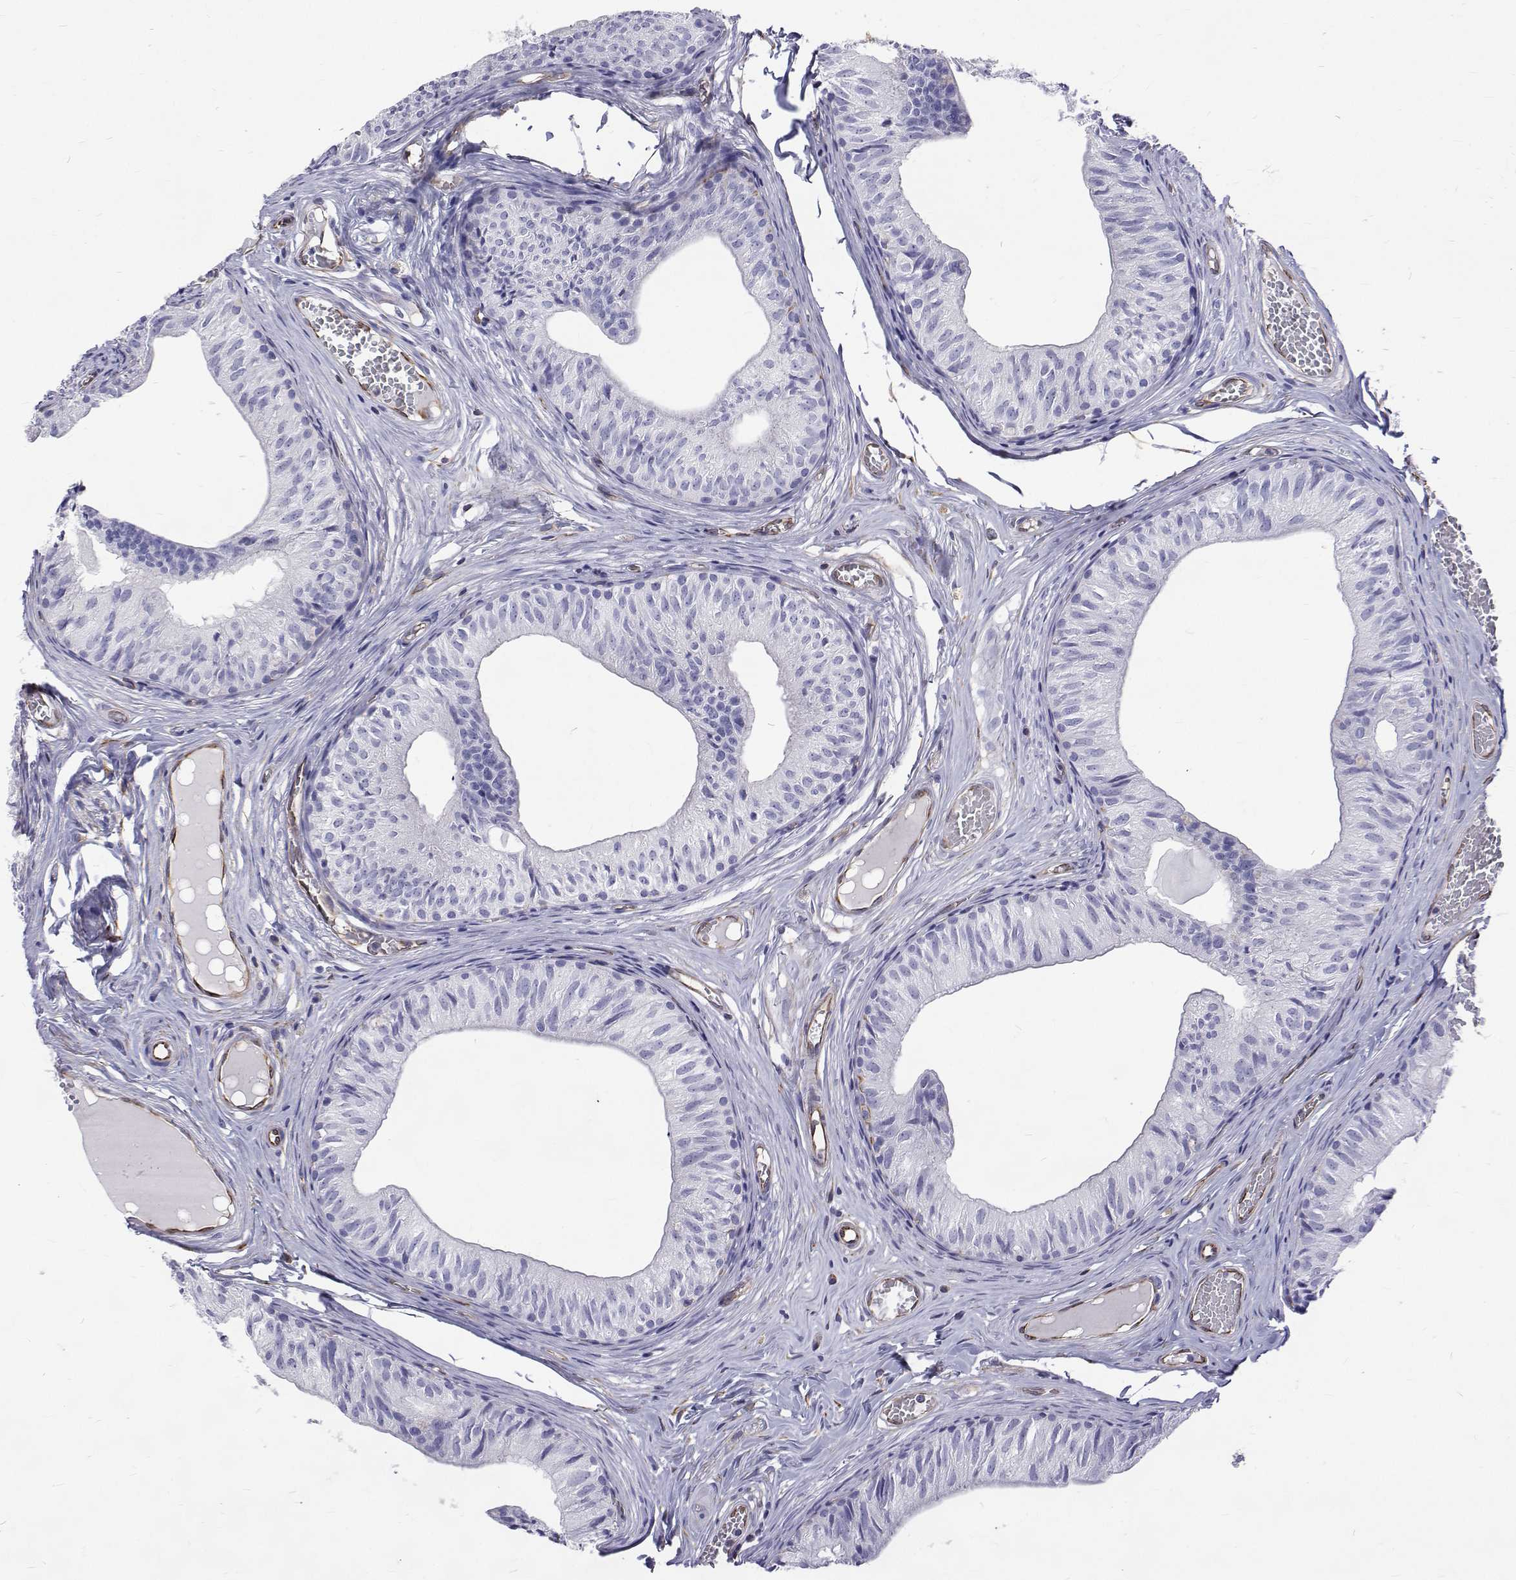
{"staining": {"intensity": "negative", "quantity": "none", "location": "none"}, "tissue": "epididymis", "cell_type": "Glandular cells", "image_type": "normal", "snomed": [{"axis": "morphology", "description": "Normal tissue, NOS"}, {"axis": "topography", "description": "Epididymis"}], "caption": "Immunohistochemical staining of benign human epididymis exhibits no significant expression in glandular cells.", "gene": "OPRPN", "patient": {"sex": "male", "age": 25}}